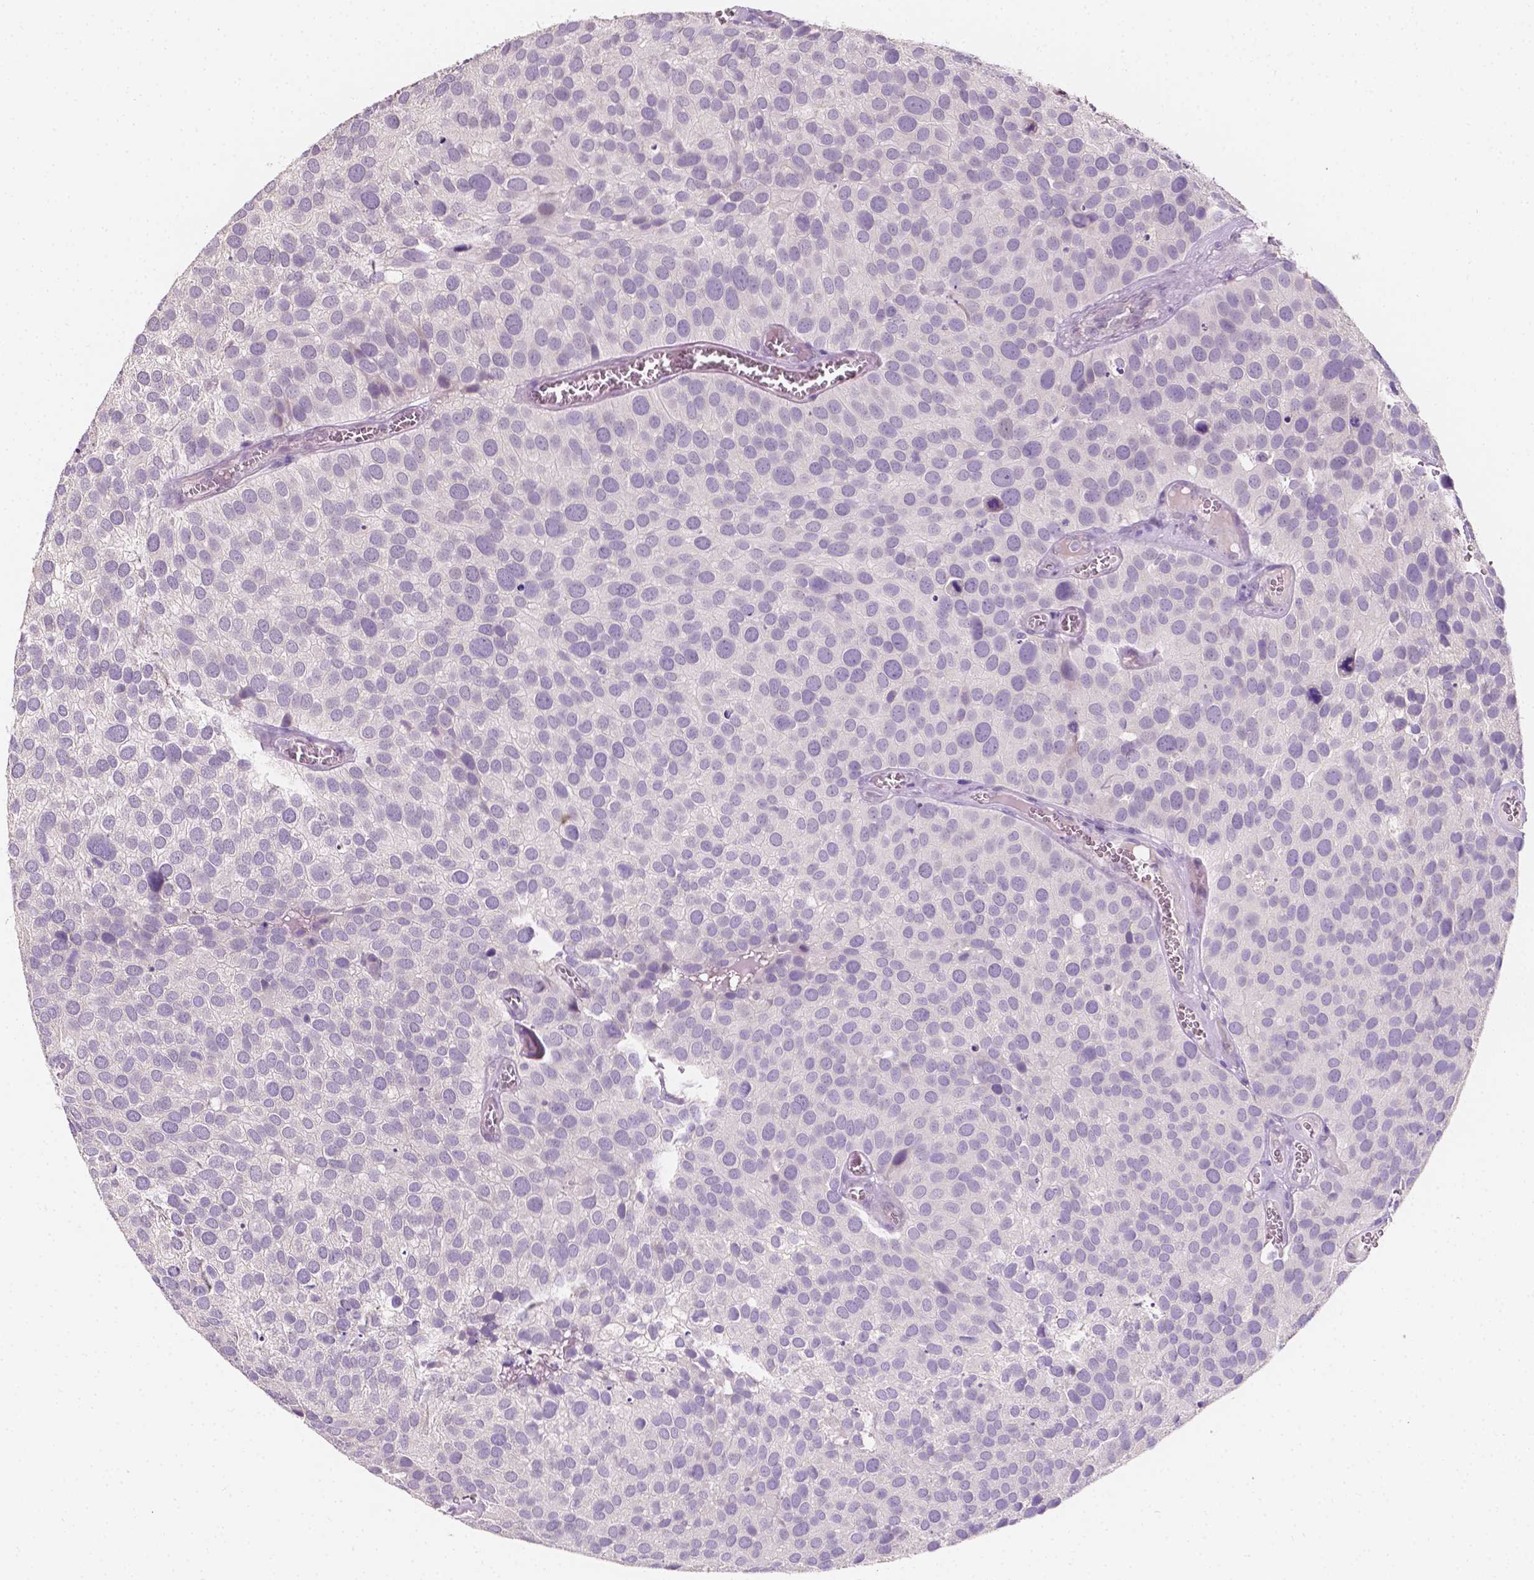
{"staining": {"intensity": "negative", "quantity": "none", "location": "none"}, "tissue": "urothelial cancer", "cell_type": "Tumor cells", "image_type": "cancer", "snomed": [{"axis": "morphology", "description": "Urothelial carcinoma, Low grade"}, {"axis": "topography", "description": "Urinary bladder"}], "caption": "Urothelial carcinoma (low-grade) was stained to show a protein in brown. There is no significant positivity in tumor cells.", "gene": "TAL1", "patient": {"sex": "female", "age": 69}}